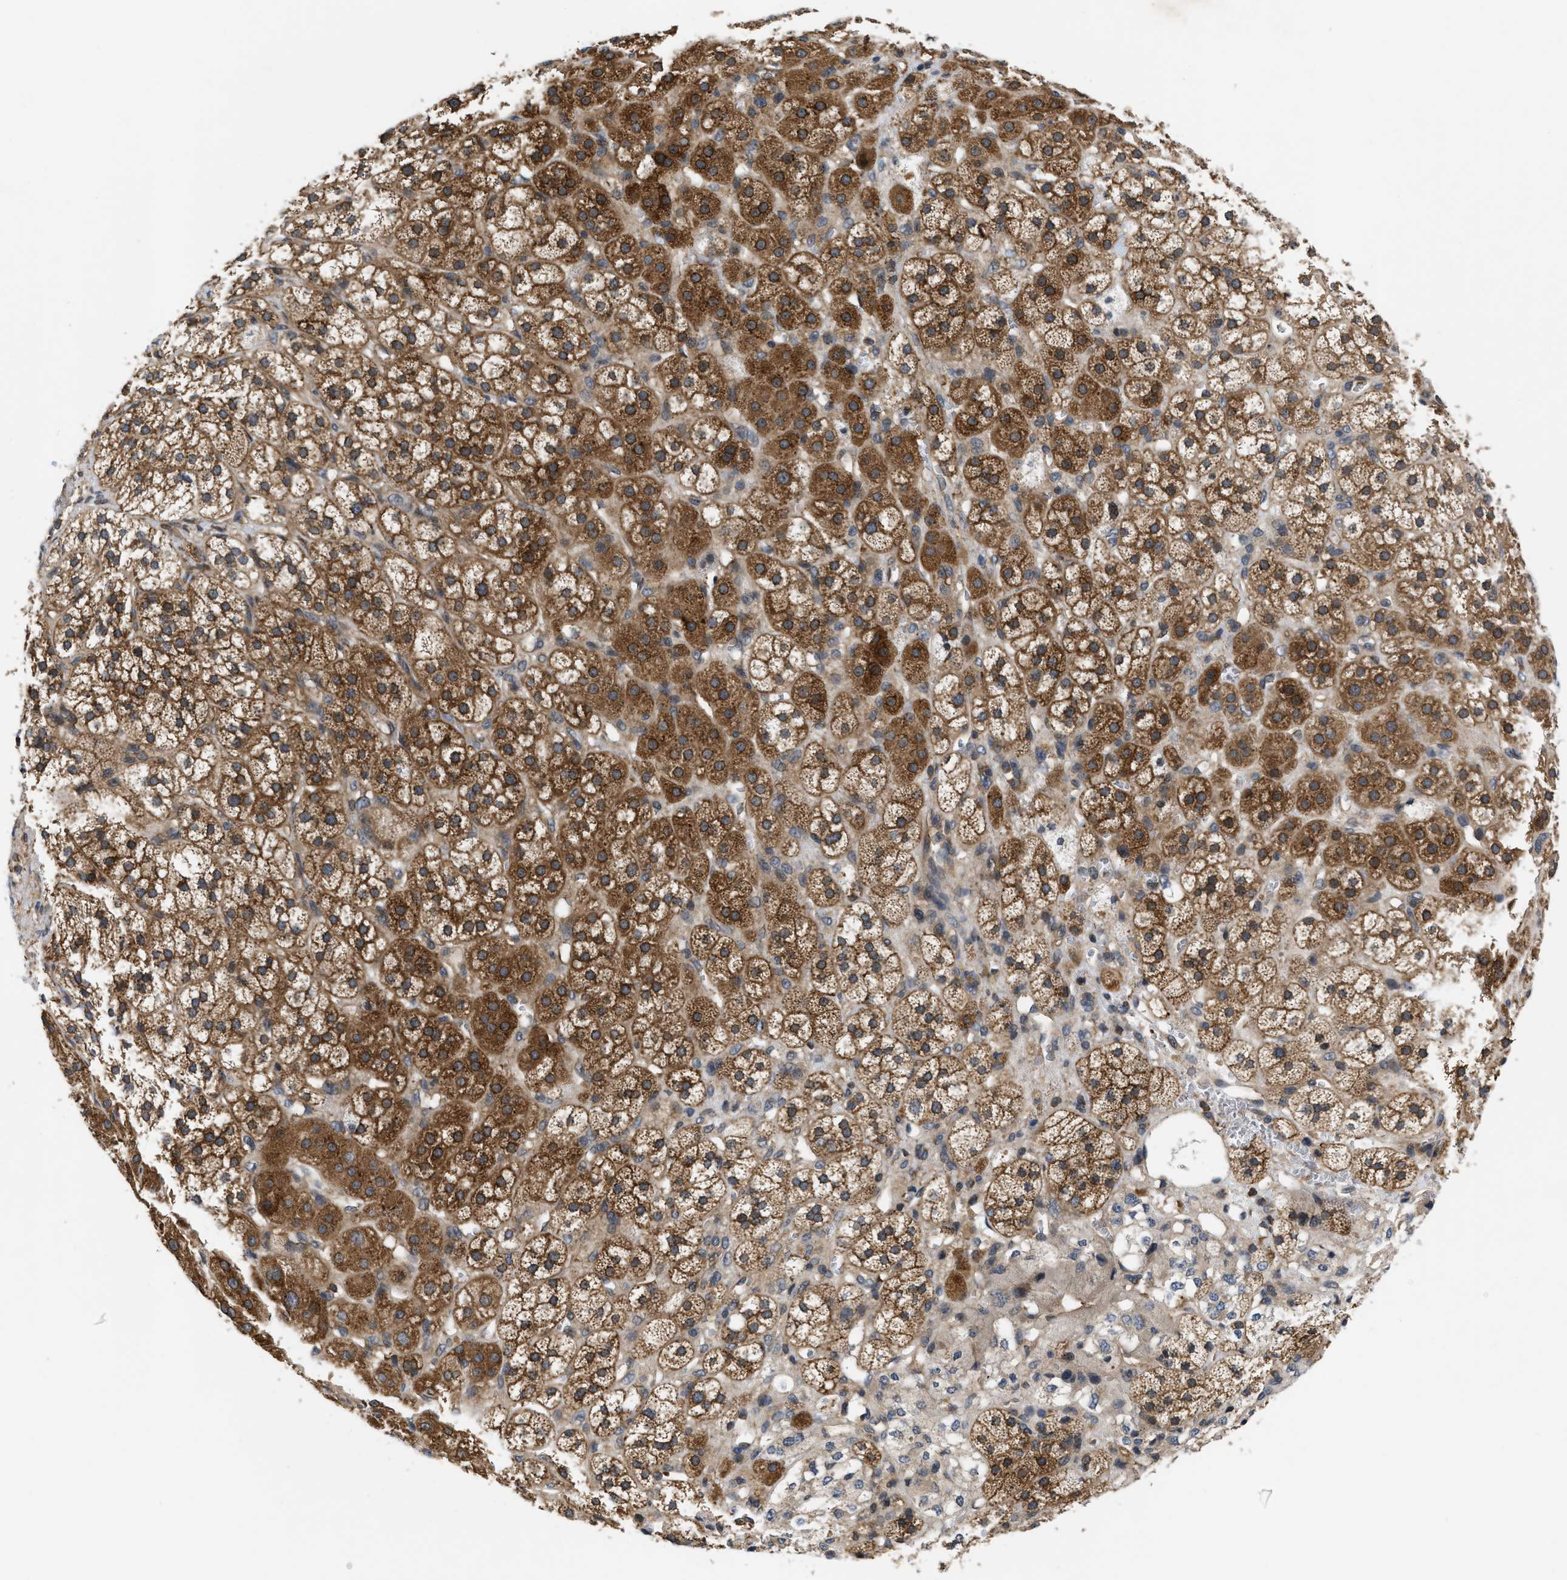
{"staining": {"intensity": "moderate", "quantity": ">75%", "location": "cytoplasmic/membranous,nuclear"}, "tissue": "adrenal gland", "cell_type": "Glandular cells", "image_type": "normal", "snomed": [{"axis": "morphology", "description": "Normal tissue, NOS"}, {"axis": "topography", "description": "Adrenal gland"}], "caption": "Protein expression analysis of benign adrenal gland reveals moderate cytoplasmic/membranous,nuclear positivity in about >75% of glandular cells.", "gene": "HMGCR", "patient": {"sex": "male", "age": 56}}